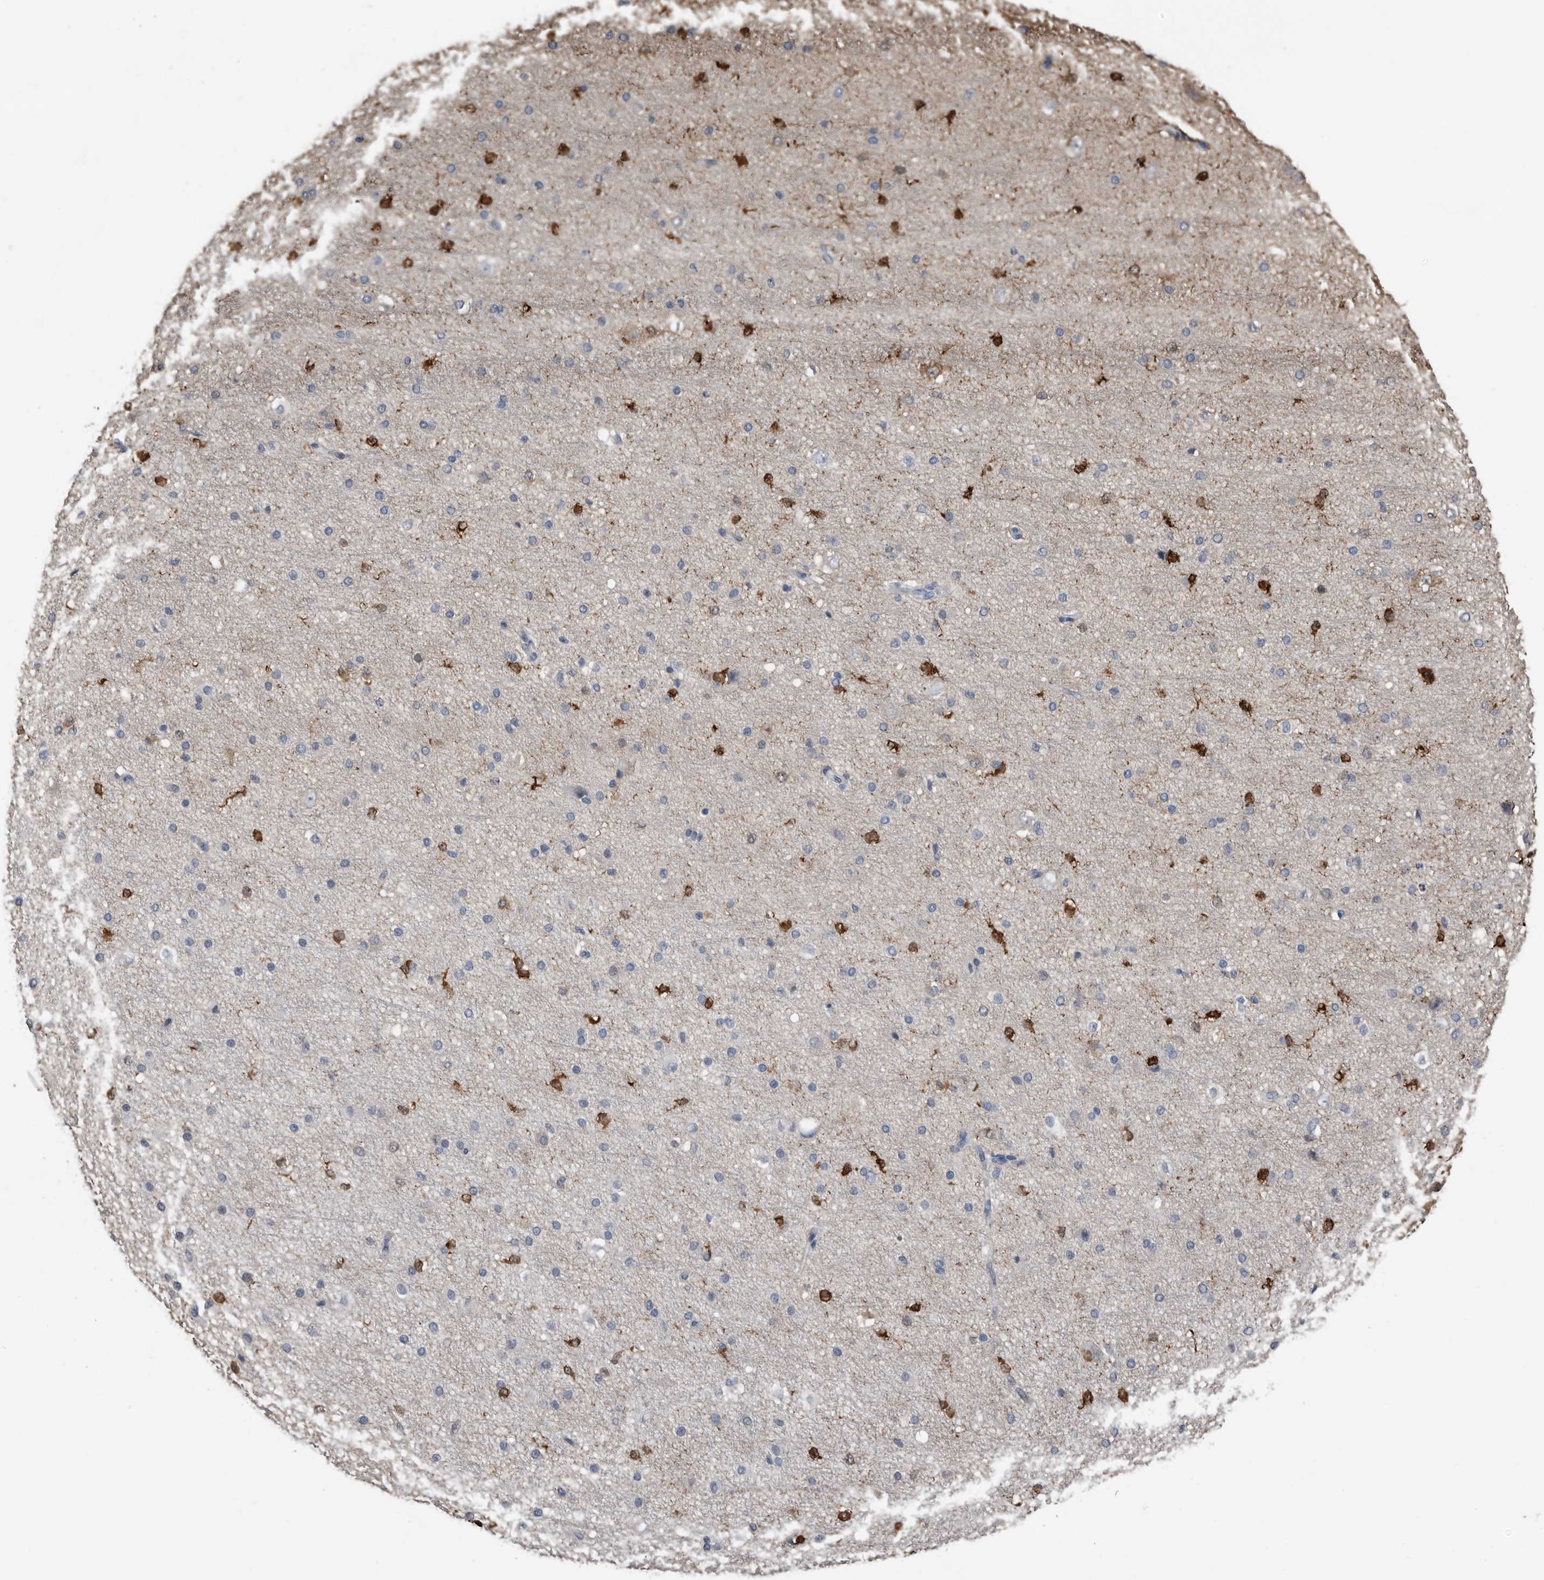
{"staining": {"intensity": "negative", "quantity": "none", "location": "none"}, "tissue": "cerebral cortex", "cell_type": "Endothelial cells", "image_type": "normal", "snomed": [{"axis": "morphology", "description": "Normal tissue, NOS"}, {"axis": "morphology", "description": "Developmental malformation"}, {"axis": "topography", "description": "Cerebral cortex"}], "caption": "This is a photomicrograph of immunohistochemistry staining of benign cerebral cortex, which shows no staining in endothelial cells.", "gene": "FABP7", "patient": {"sex": "female", "age": 30}}